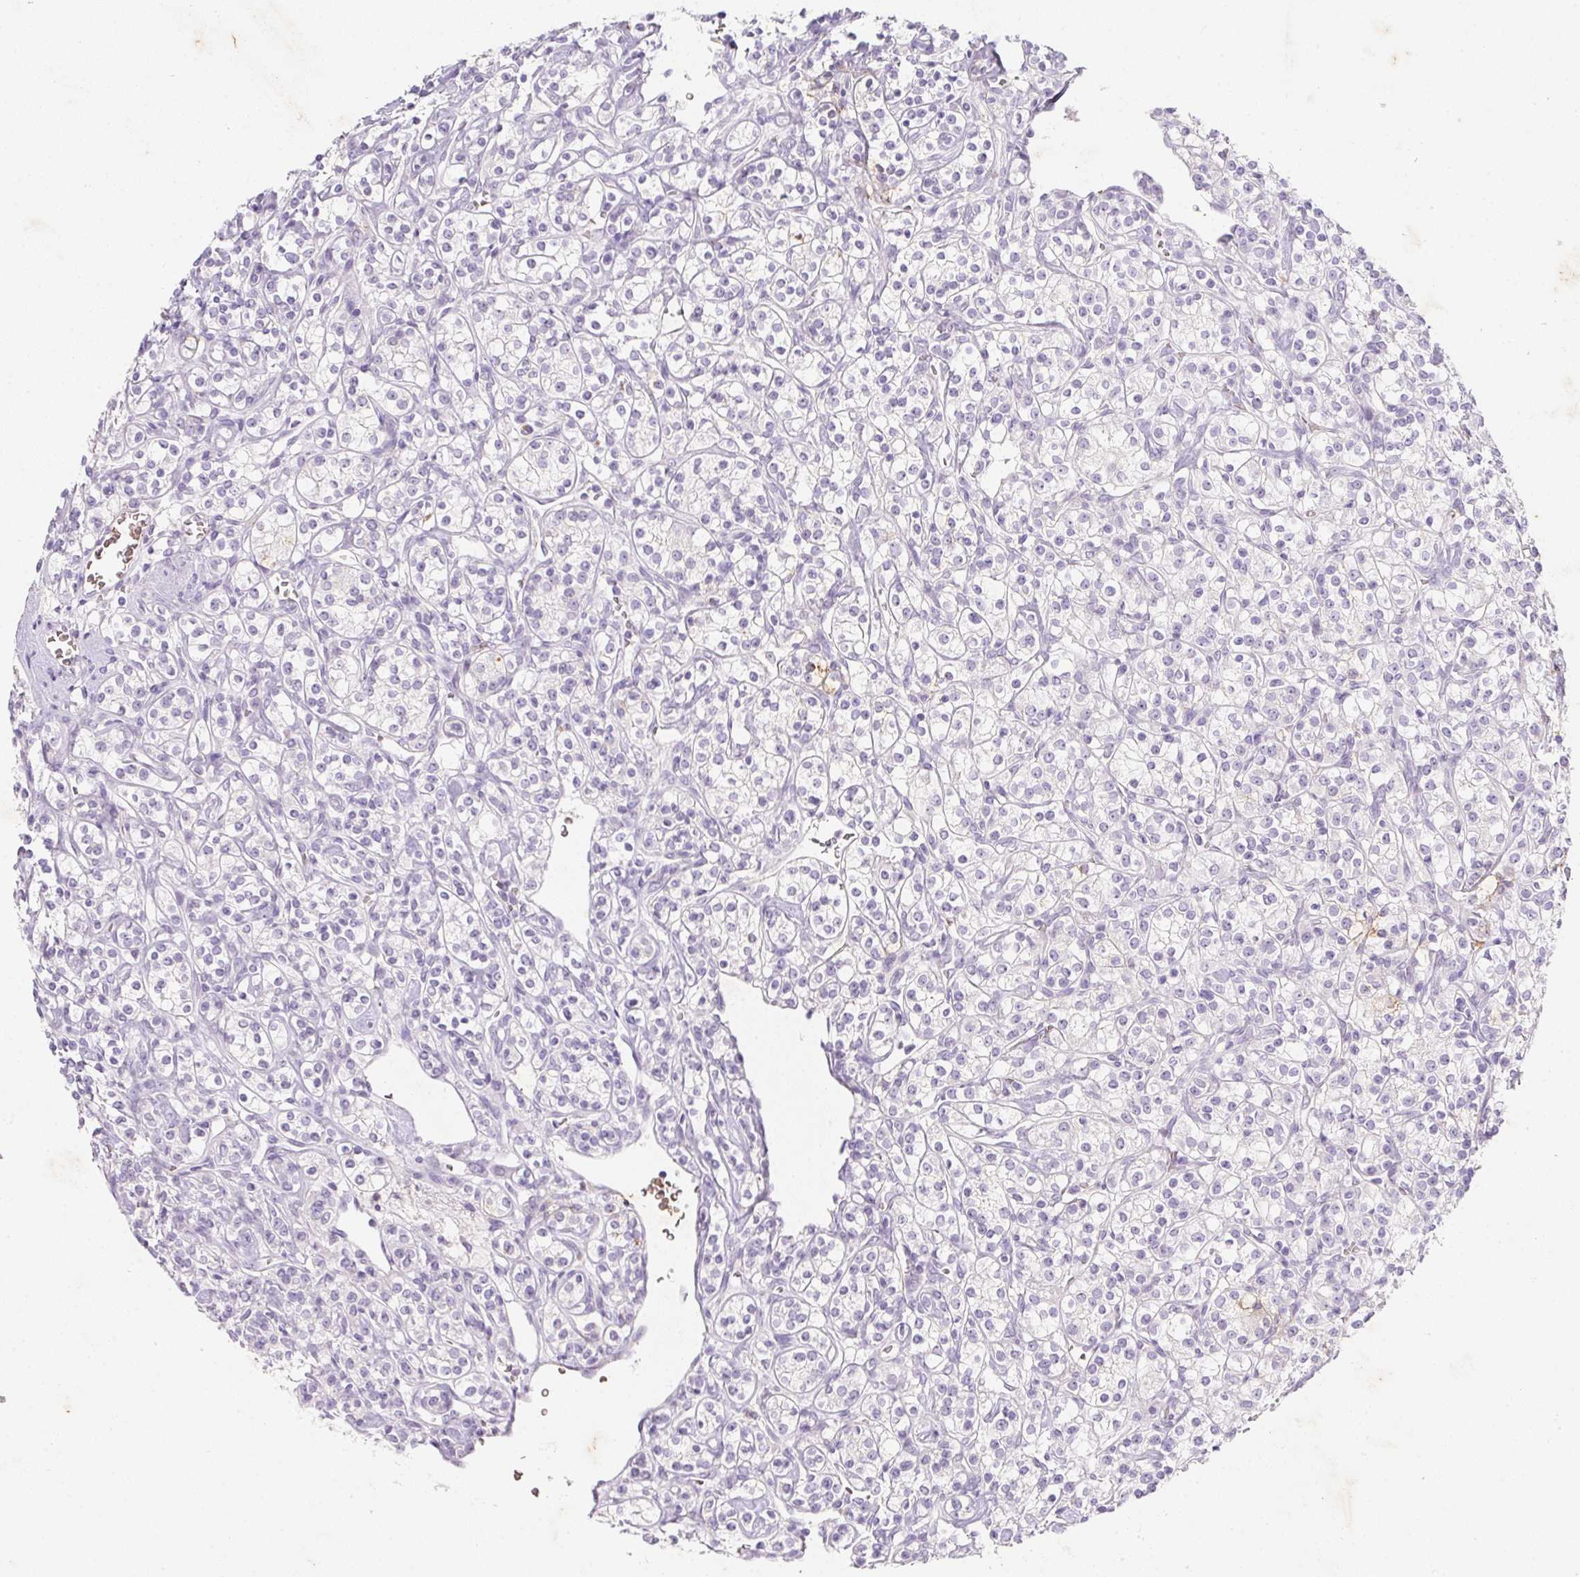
{"staining": {"intensity": "negative", "quantity": "none", "location": "none"}, "tissue": "renal cancer", "cell_type": "Tumor cells", "image_type": "cancer", "snomed": [{"axis": "morphology", "description": "Adenocarcinoma, NOS"}, {"axis": "topography", "description": "Kidney"}], "caption": "Renal cancer was stained to show a protein in brown. There is no significant expression in tumor cells. (DAB immunohistochemistry with hematoxylin counter stain).", "gene": "DCD", "patient": {"sex": "male", "age": 77}}